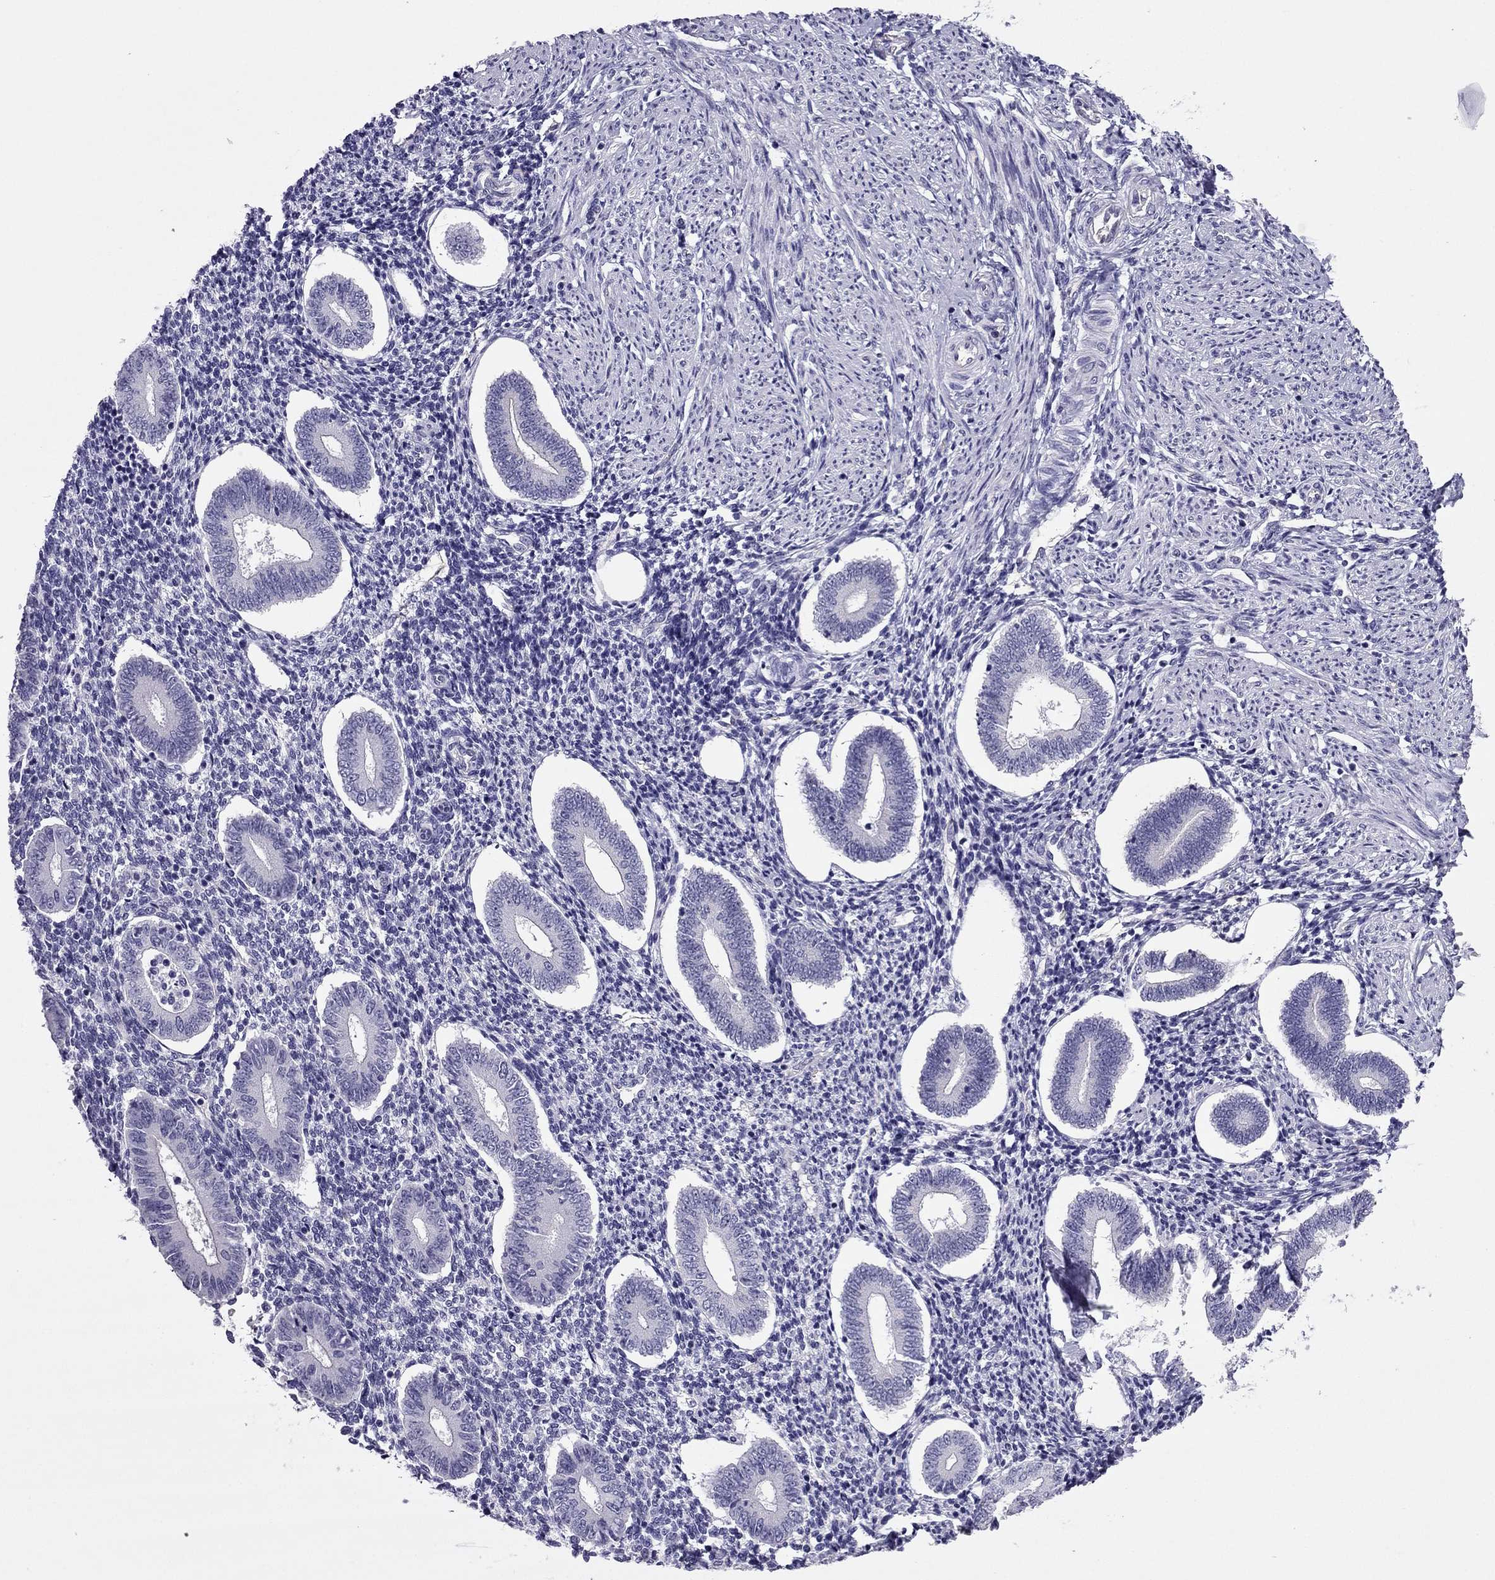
{"staining": {"intensity": "negative", "quantity": "none", "location": "none"}, "tissue": "endometrium", "cell_type": "Cells in endometrial stroma", "image_type": "normal", "snomed": [{"axis": "morphology", "description": "Normal tissue, NOS"}, {"axis": "topography", "description": "Endometrium"}], "caption": "There is no significant staining in cells in endometrial stroma of endometrium.", "gene": "PDE6A", "patient": {"sex": "female", "age": 40}}